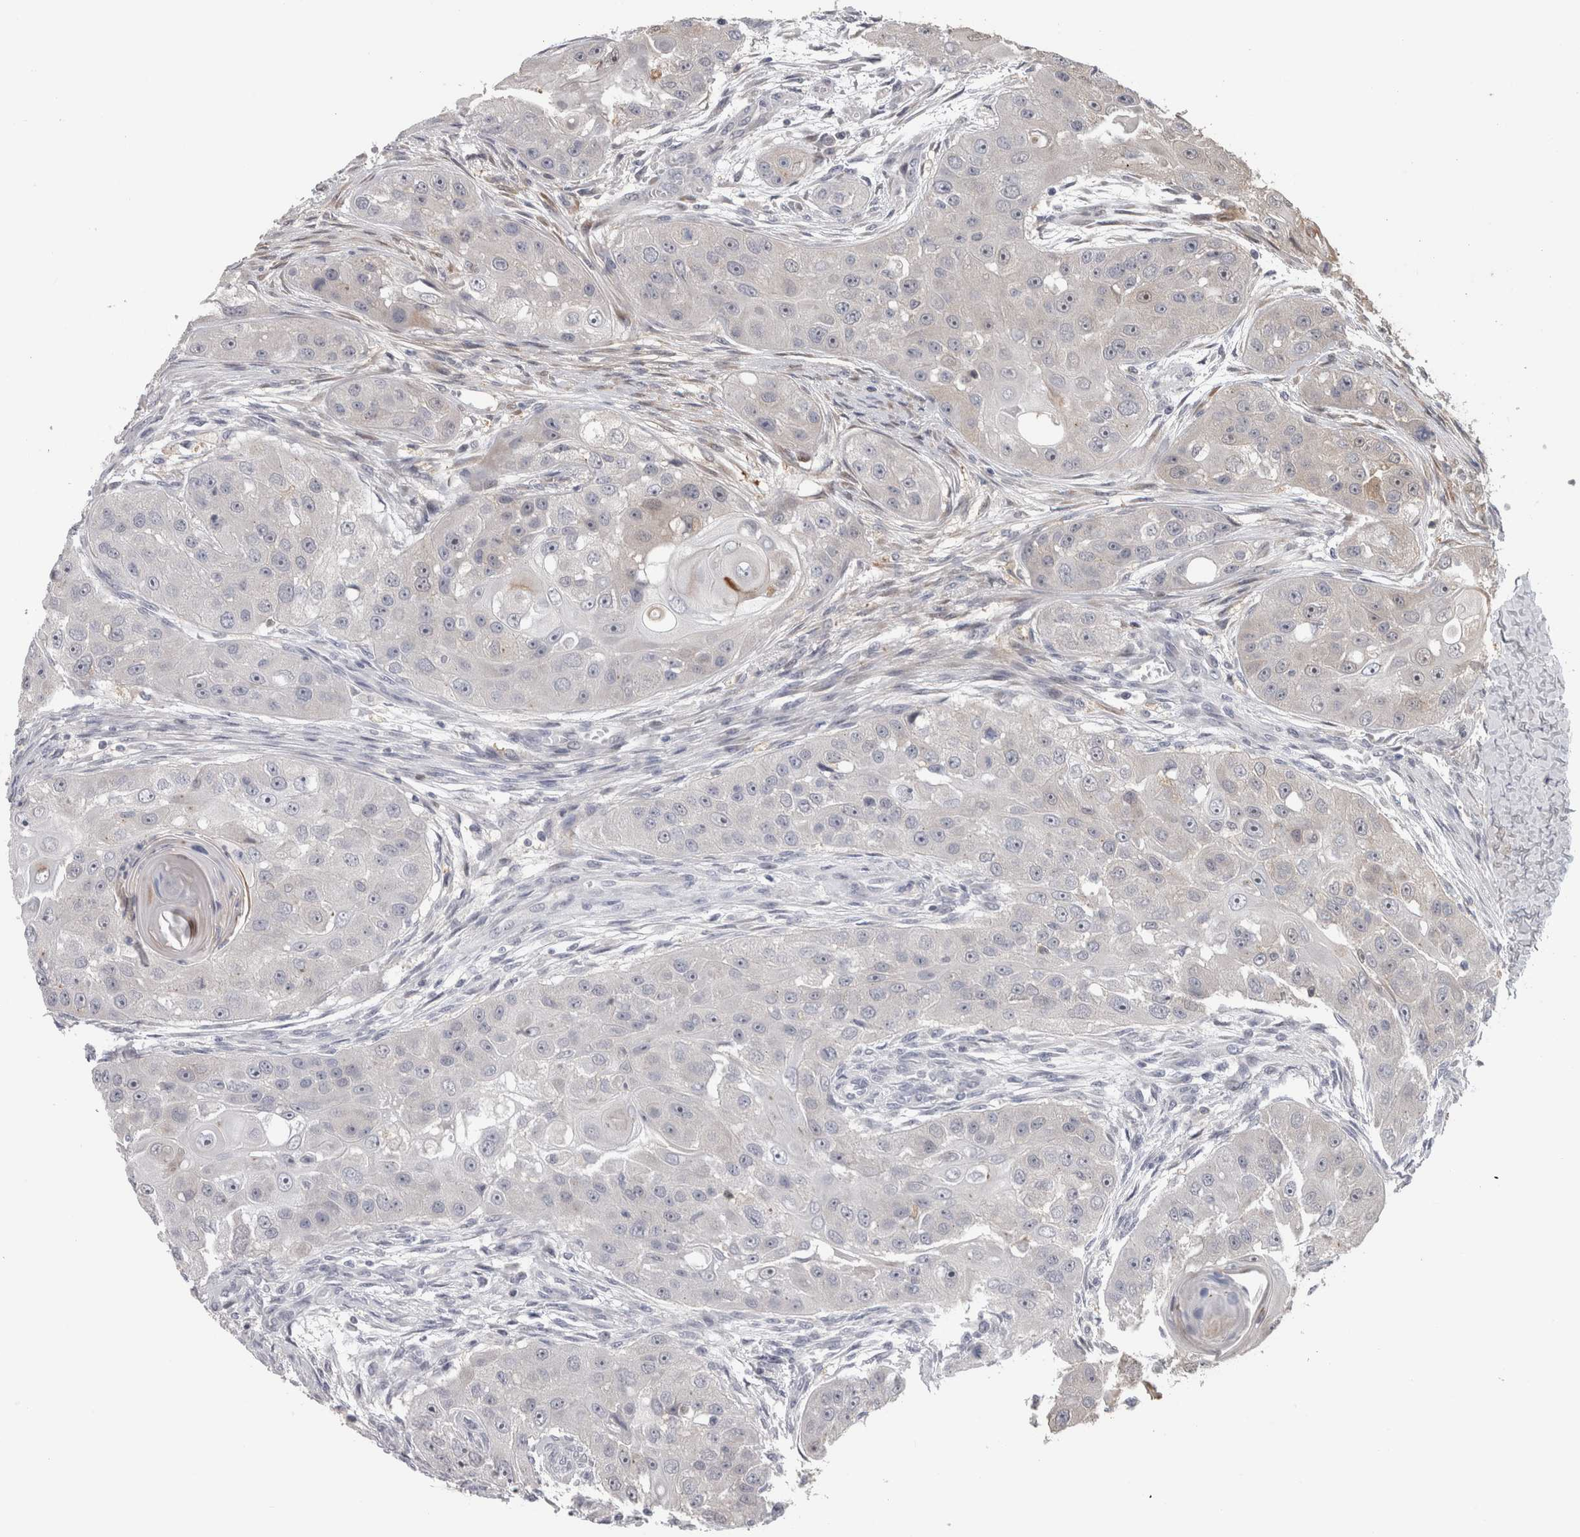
{"staining": {"intensity": "negative", "quantity": "none", "location": "none"}, "tissue": "head and neck cancer", "cell_type": "Tumor cells", "image_type": "cancer", "snomed": [{"axis": "morphology", "description": "Normal tissue, NOS"}, {"axis": "morphology", "description": "Squamous cell carcinoma, NOS"}, {"axis": "topography", "description": "Skeletal muscle"}, {"axis": "topography", "description": "Head-Neck"}], "caption": "Tumor cells are negative for protein expression in human head and neck squamous cell carcinoma.", "gene": "USH1G", "patient": {"sex": "male", "age": 51}}